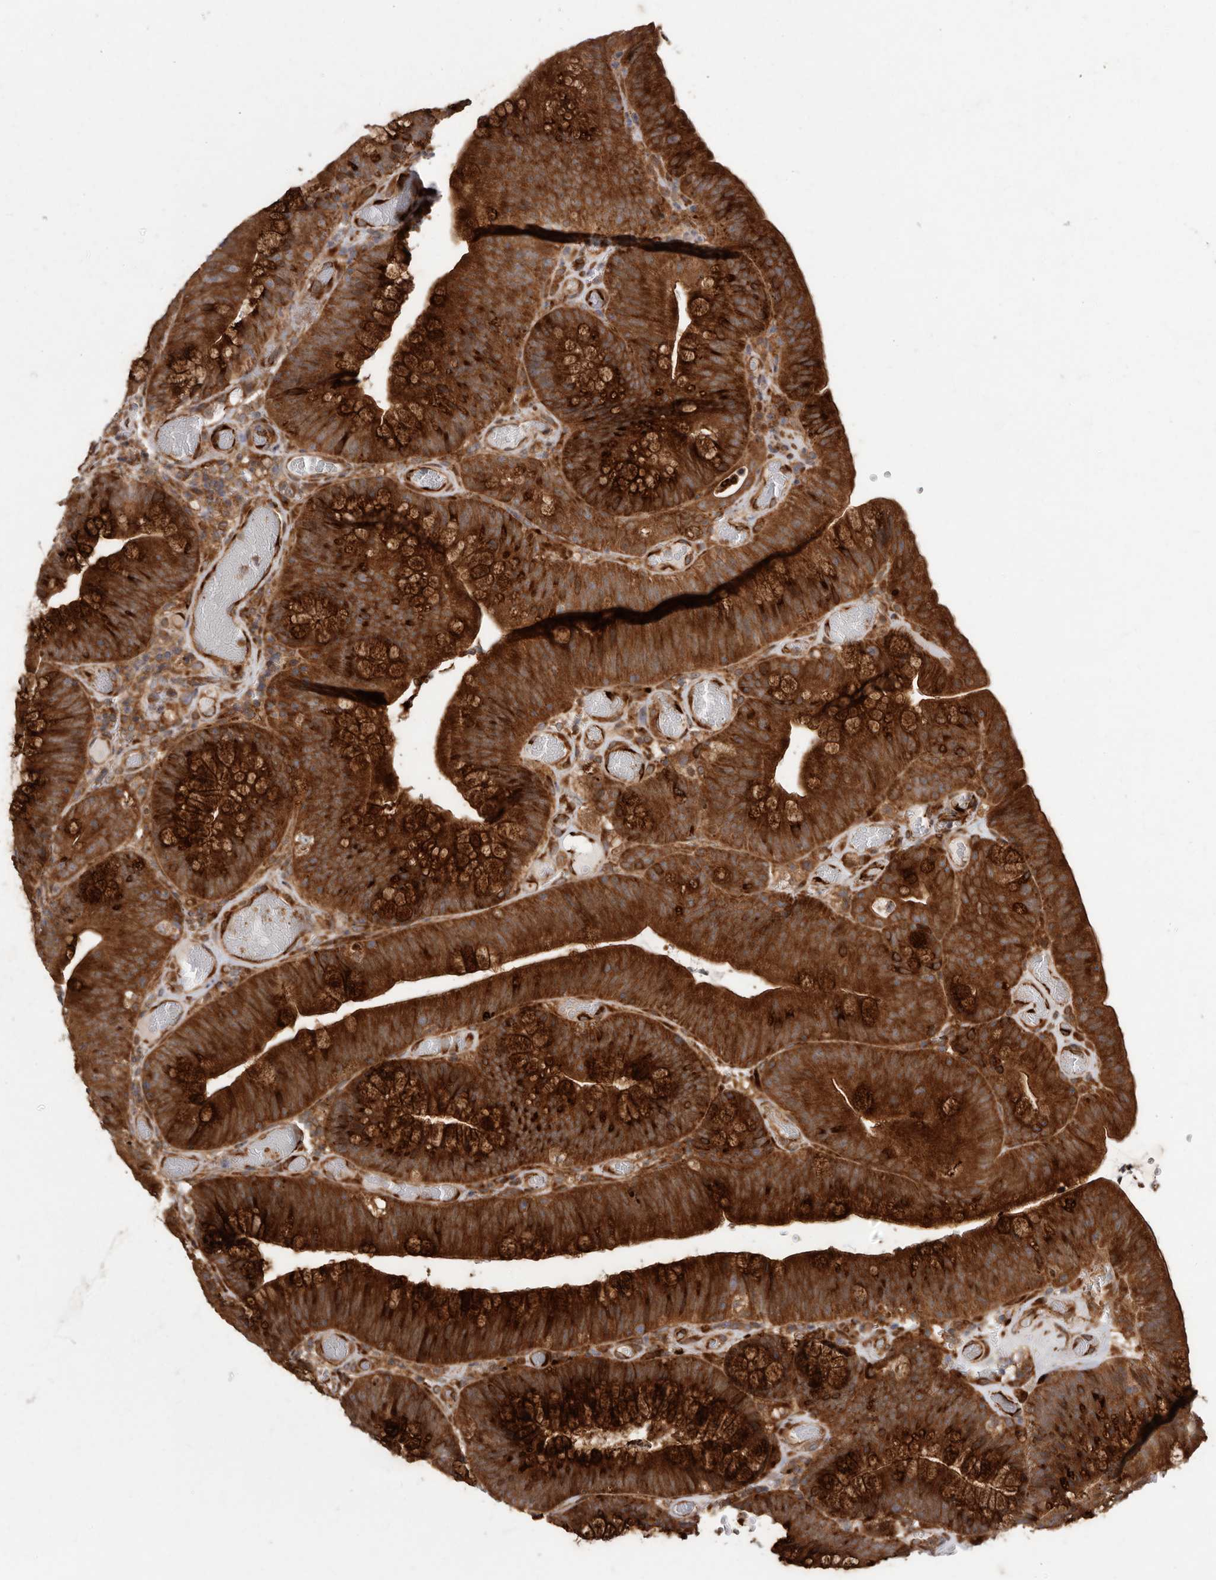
{"staining": {"intensity": "strong", "quantity": ">75%", "location": "cytoplasmic/membranous"}, "tissue": "colorectal cancer", "cell_type": "Tumor cells", "image_type": "cancer", "snomed": [{"axis": "morphology", "description": "Normal tissue, NOS"}, {"axis": "topography", "description": "Colon"}], "caption": "Colorectal cancer was stained to show a protein in brown. There is high levels of strong cytoplasmic/membranous expression in about >75% of tumor cells.", "gene": "FLAD1", "patient": {"sex": "female", "age": 82}}